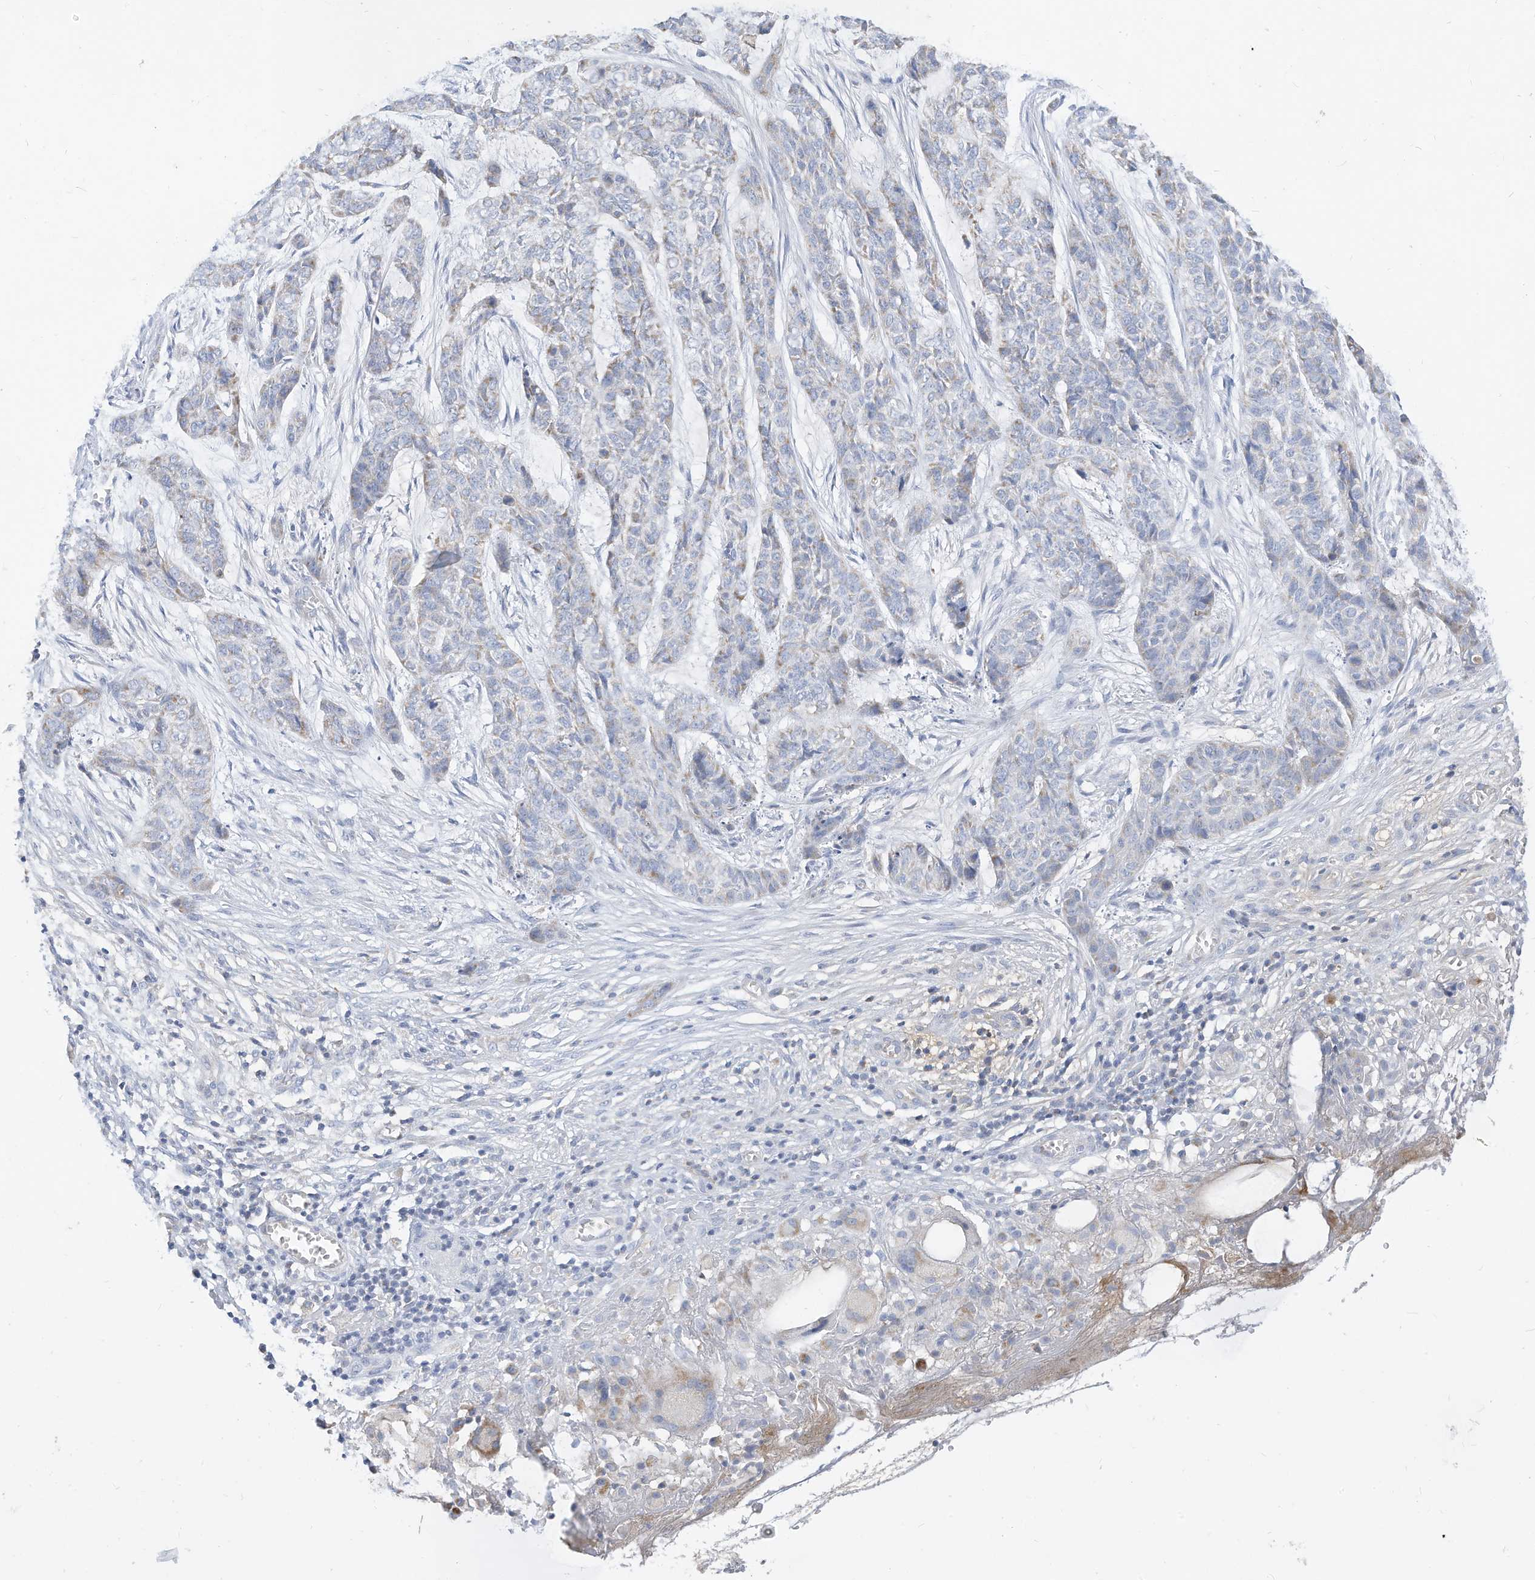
{"staining": {"intensity": "negative", "quantity": "none", "location": "none"}, "tissue": "skin cancer", "cell_type": "Tumor cells", "image_type": "cancer", "snomed": [{"axis": "morphology", "description": "Basal cell carcinoma"}, {"axis": "topography", "description": "Skin"}], "caption": "Skin cancer (basal cell carcinoma) was stained to show a protein in brown. There is no significant staining in tumor cells.", "gene": "RHOH", "patient": {"sex": "female", "age": 64}}